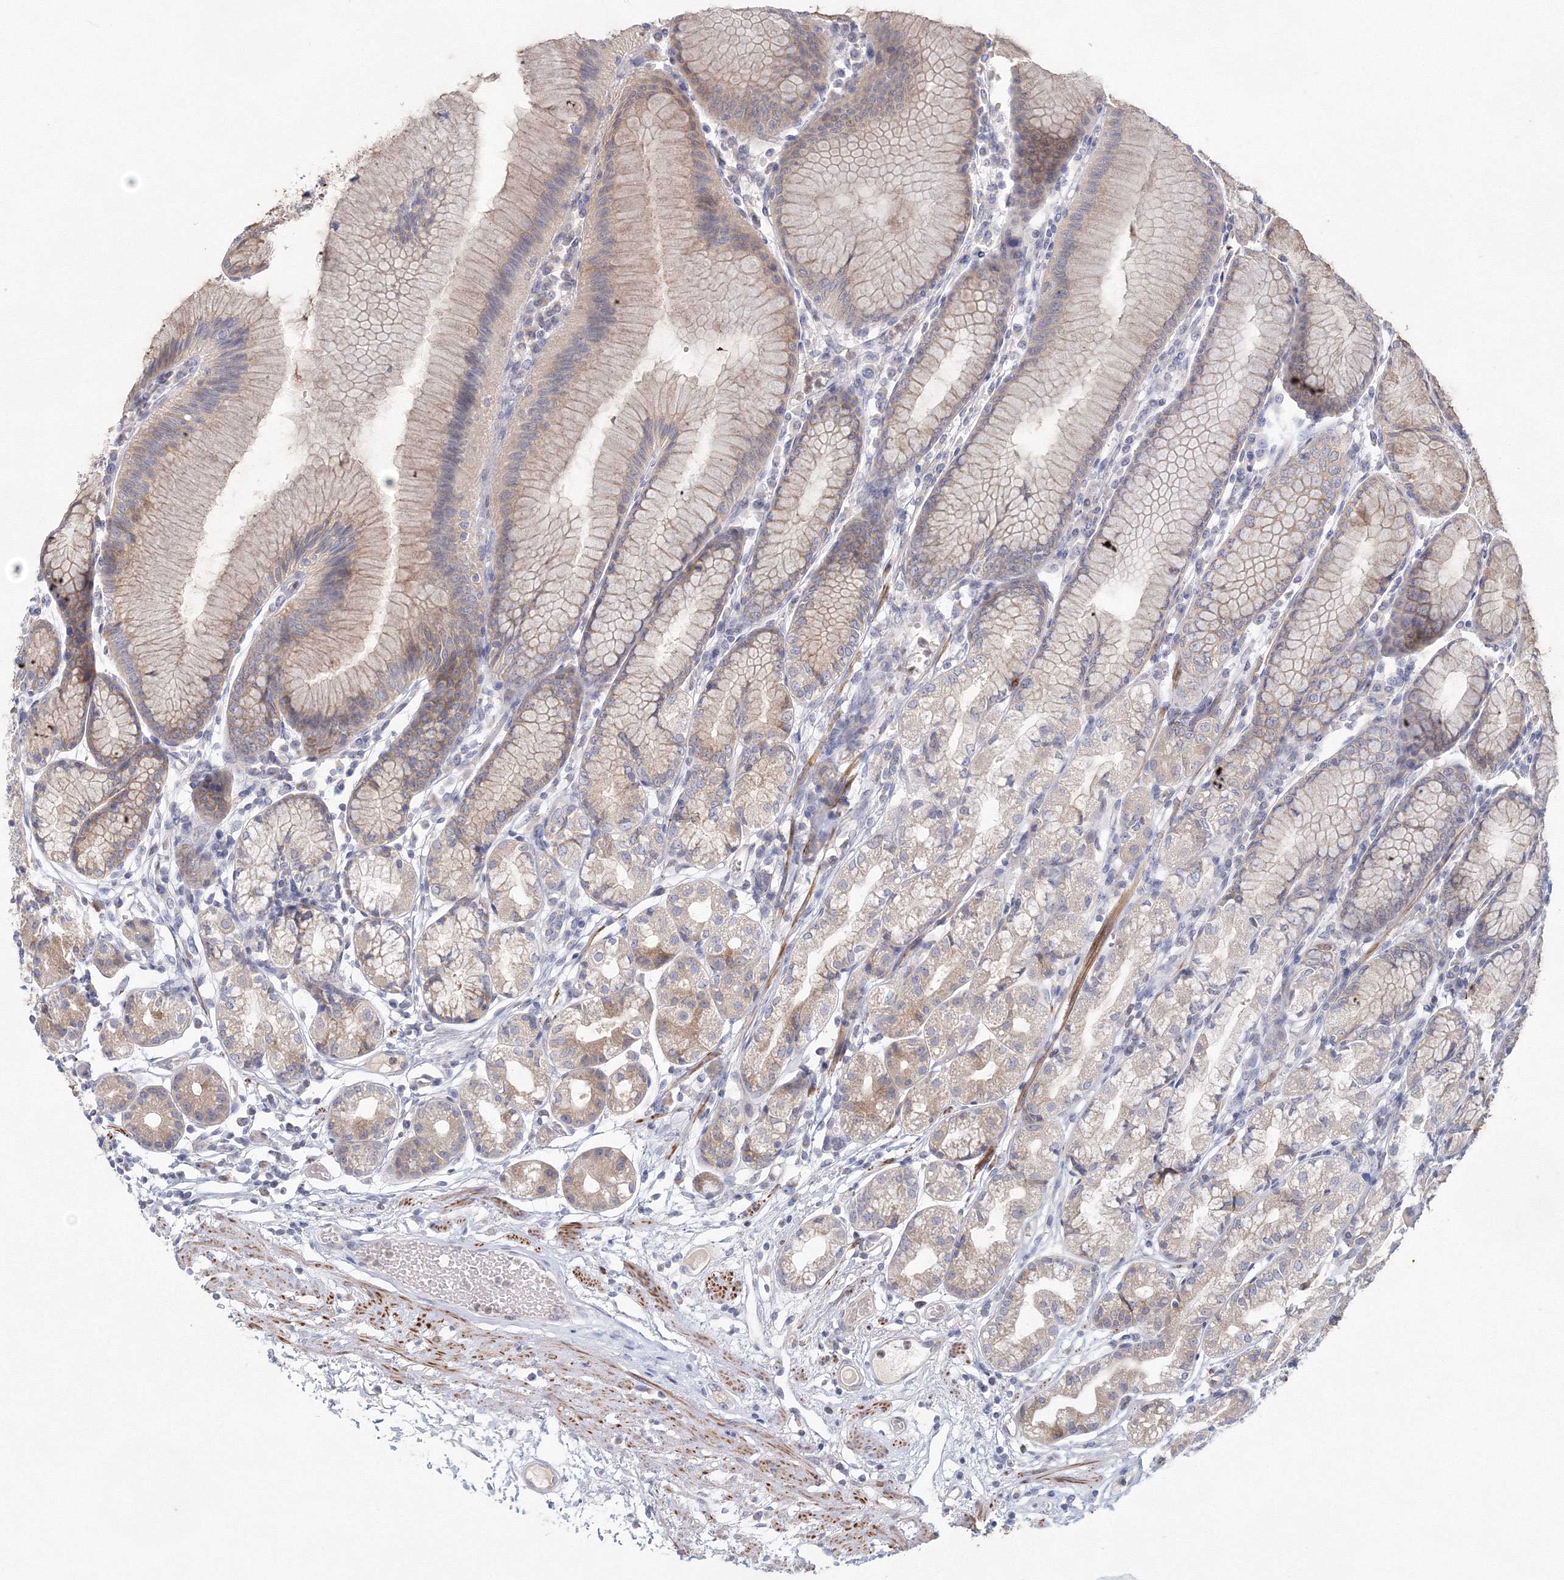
{"staining": {"intensity": "weak", "quantity": "25%-75%", "location": "cytoplasmic/membranous"}, "tissue": "stomach", "cell_type": "Glandular cells", "image_type": "normal", "snomed": [{"axis": "morphology", "description": "Normal tissue, NOS"}, {"axis": "topography", "description": "Stomach"}], "caption": "Immunohistochemistry (IHC) staining of unremarkable stomach, which reveals low levels of weak cytoplasmic/membranous positivity in approximately 25%-75% of glandular cells indicating weak cytoplasmic/membranous protein positivity. The staining was performed using DAB (brown) for protein detection and nuclei were counterstained in hematoxylin (blue).", "gene": "TACC2", "patient": {"sex": "female", "age": 57}}